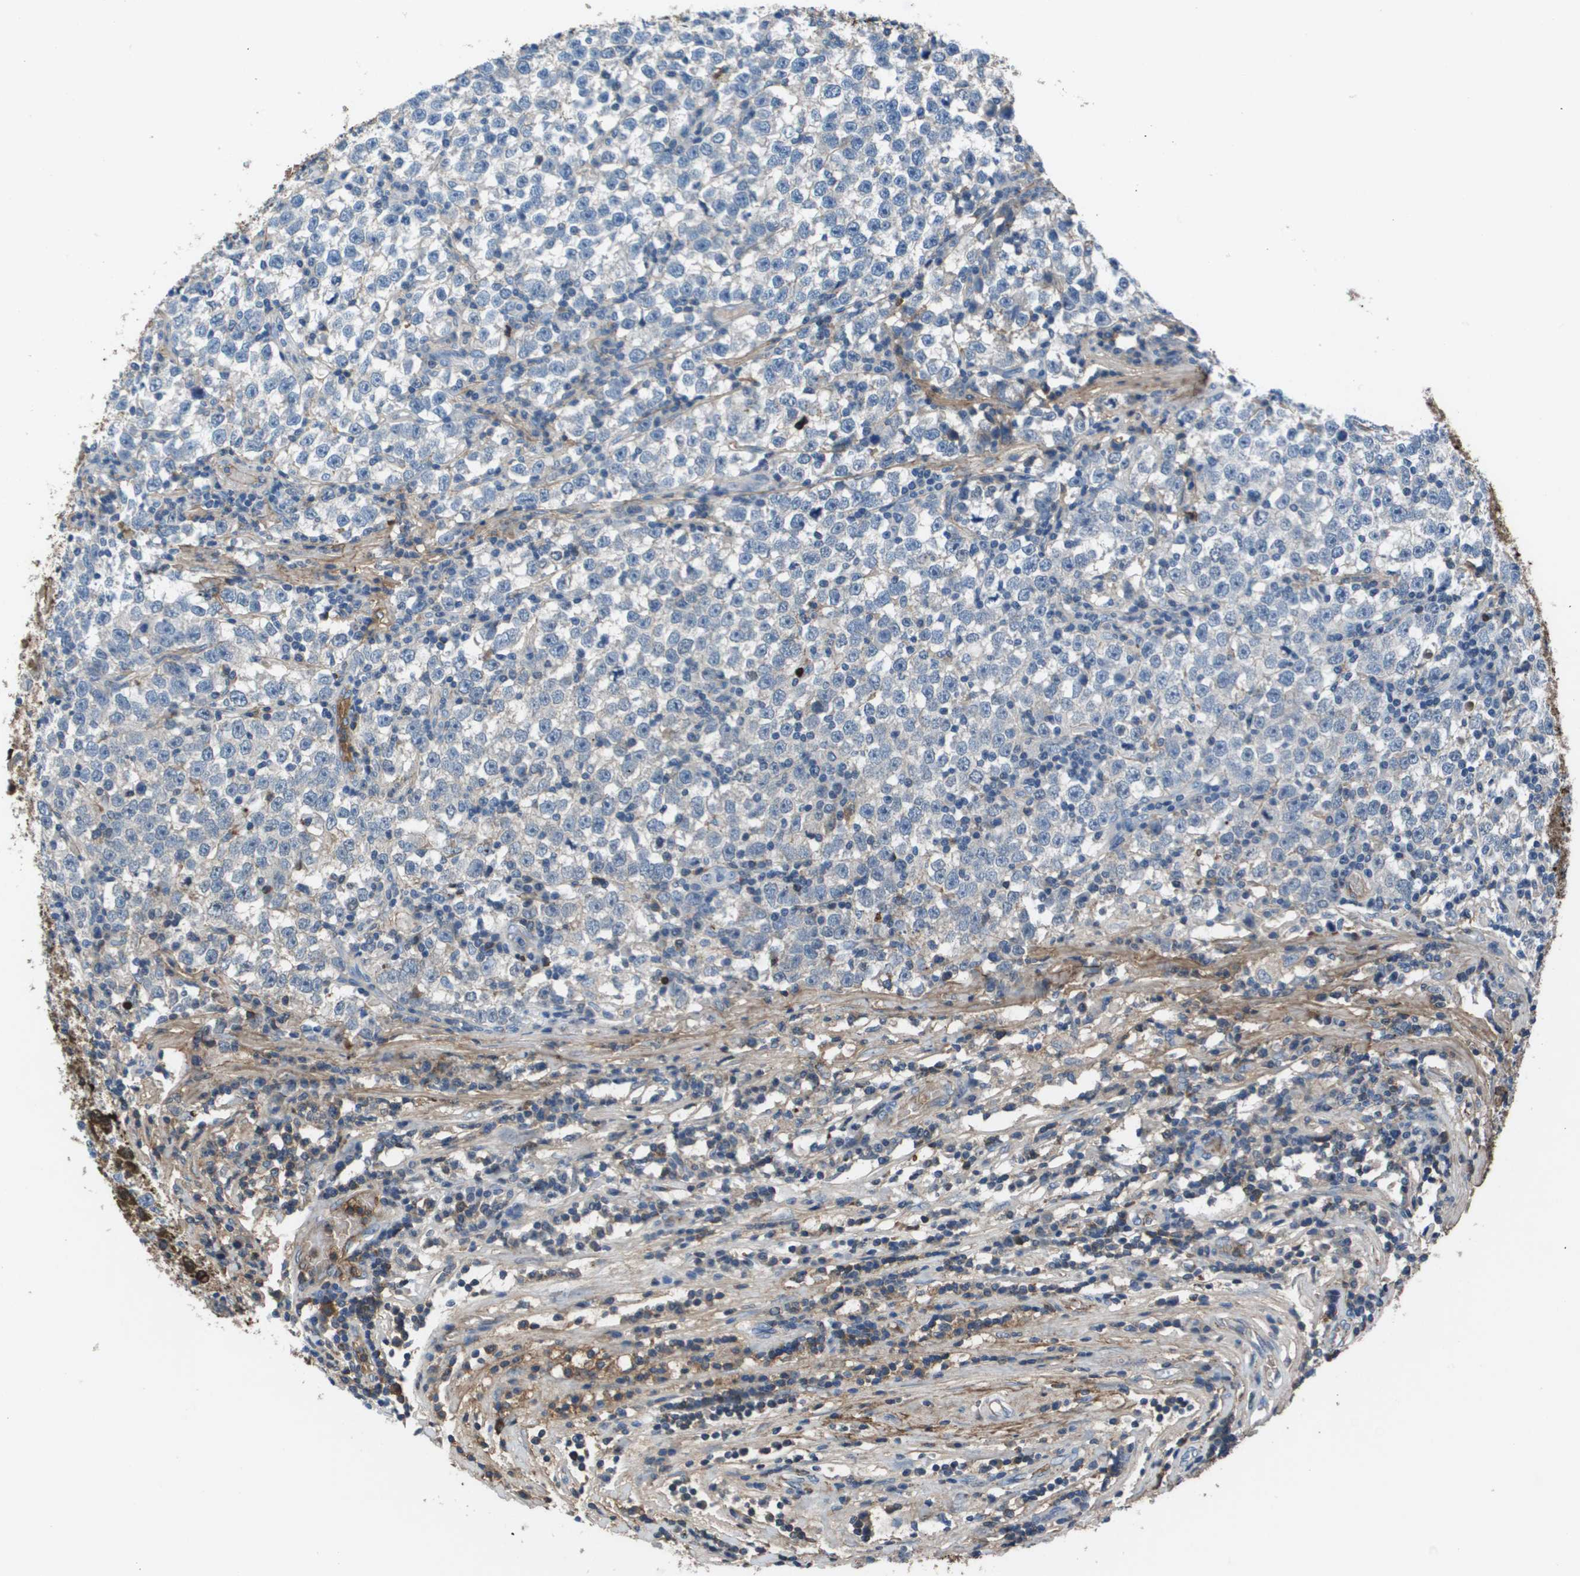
{"staining": {"intensity": "negative", "quantity": "none", "location": "none"}, "tissue": "testis cancer", "cell_type": "Tumor cells", "image_type": "cancer", "snomed": [{"axis": "morphology", "description": "Seminoma, NOS"}, {"axis": "topography", "description": "Testis"}], "caption": "The photomicrograph exhibits no significant positivity in tumor cells of testis seminoma.", "gene": "VTN", "patient": {"sex": "male", "age": 43}}